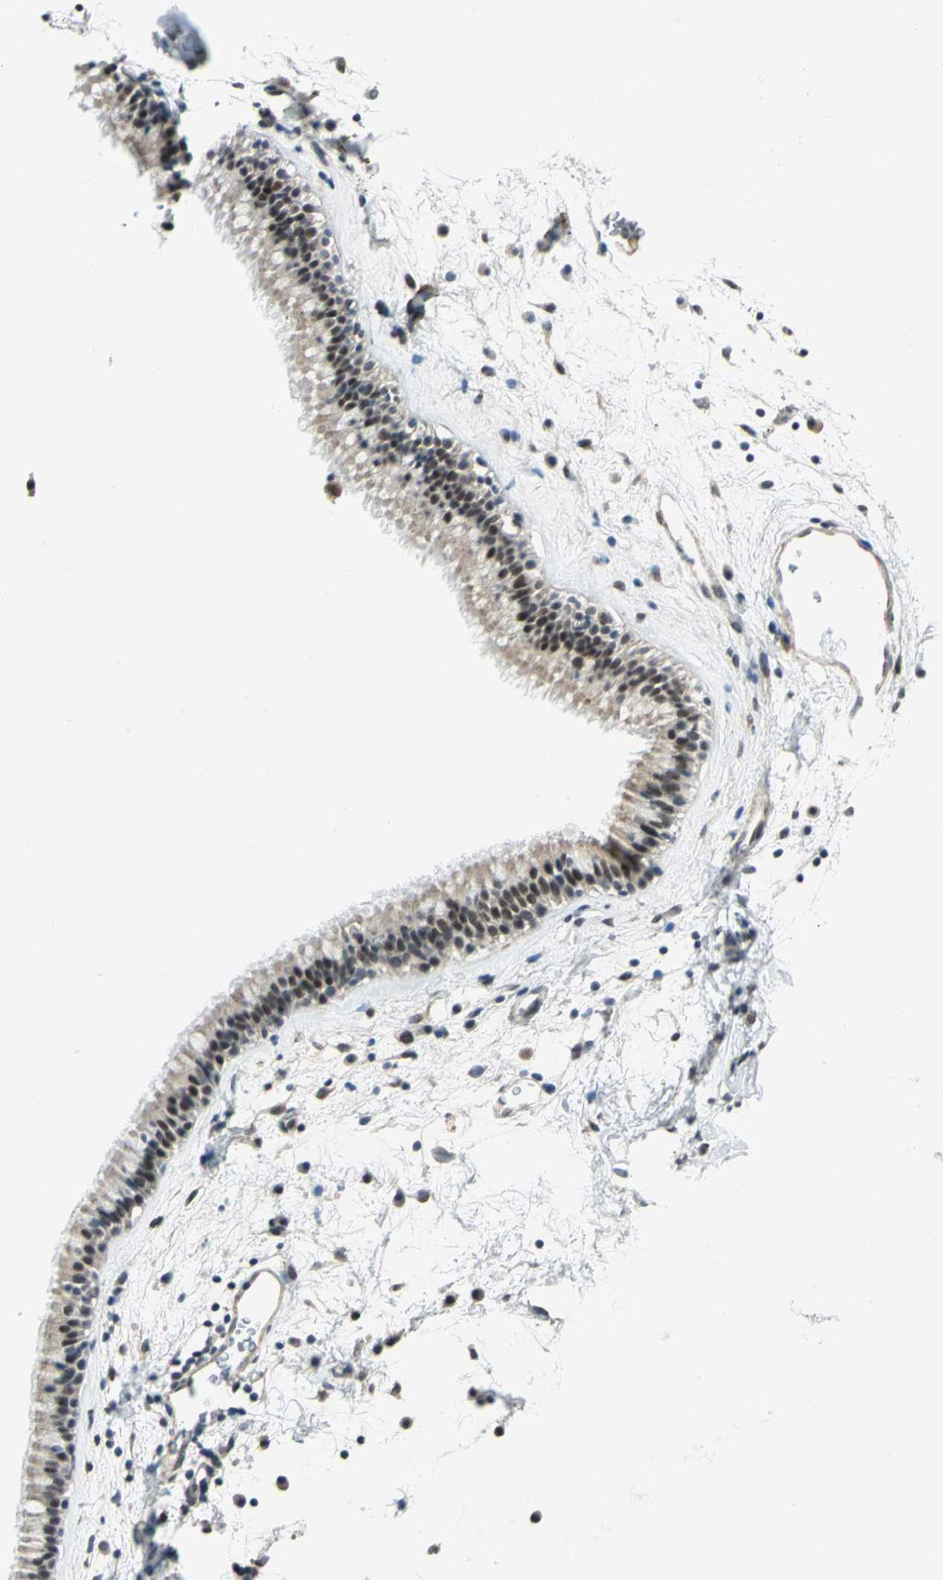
{"staining": {"intensity": "moderate", "quantity": "25%-75%", "location": "nuclear"}, "tissue": "nasopharynx", "cell_type": "Respiratory epithelial cells", "image_type": "normal", "snomed": [{"axis": "morphology", "description": "Normal tissue, NOS"}, {"axis": "morphology", "description": "Inflammation, NOS"}, {"axis": "topography", "description": "Nasopharynx"}], "caption": "Protein staining by IHC shows moderate nuclear expression in about 25%-75% of respiratory epithelial cells in unremarkable nasopharynx. (DAB = brown stain, brightfield microscopy at high magnification).", "gene": "MTA1", "patient": {"sex": "male", "age": 48}}